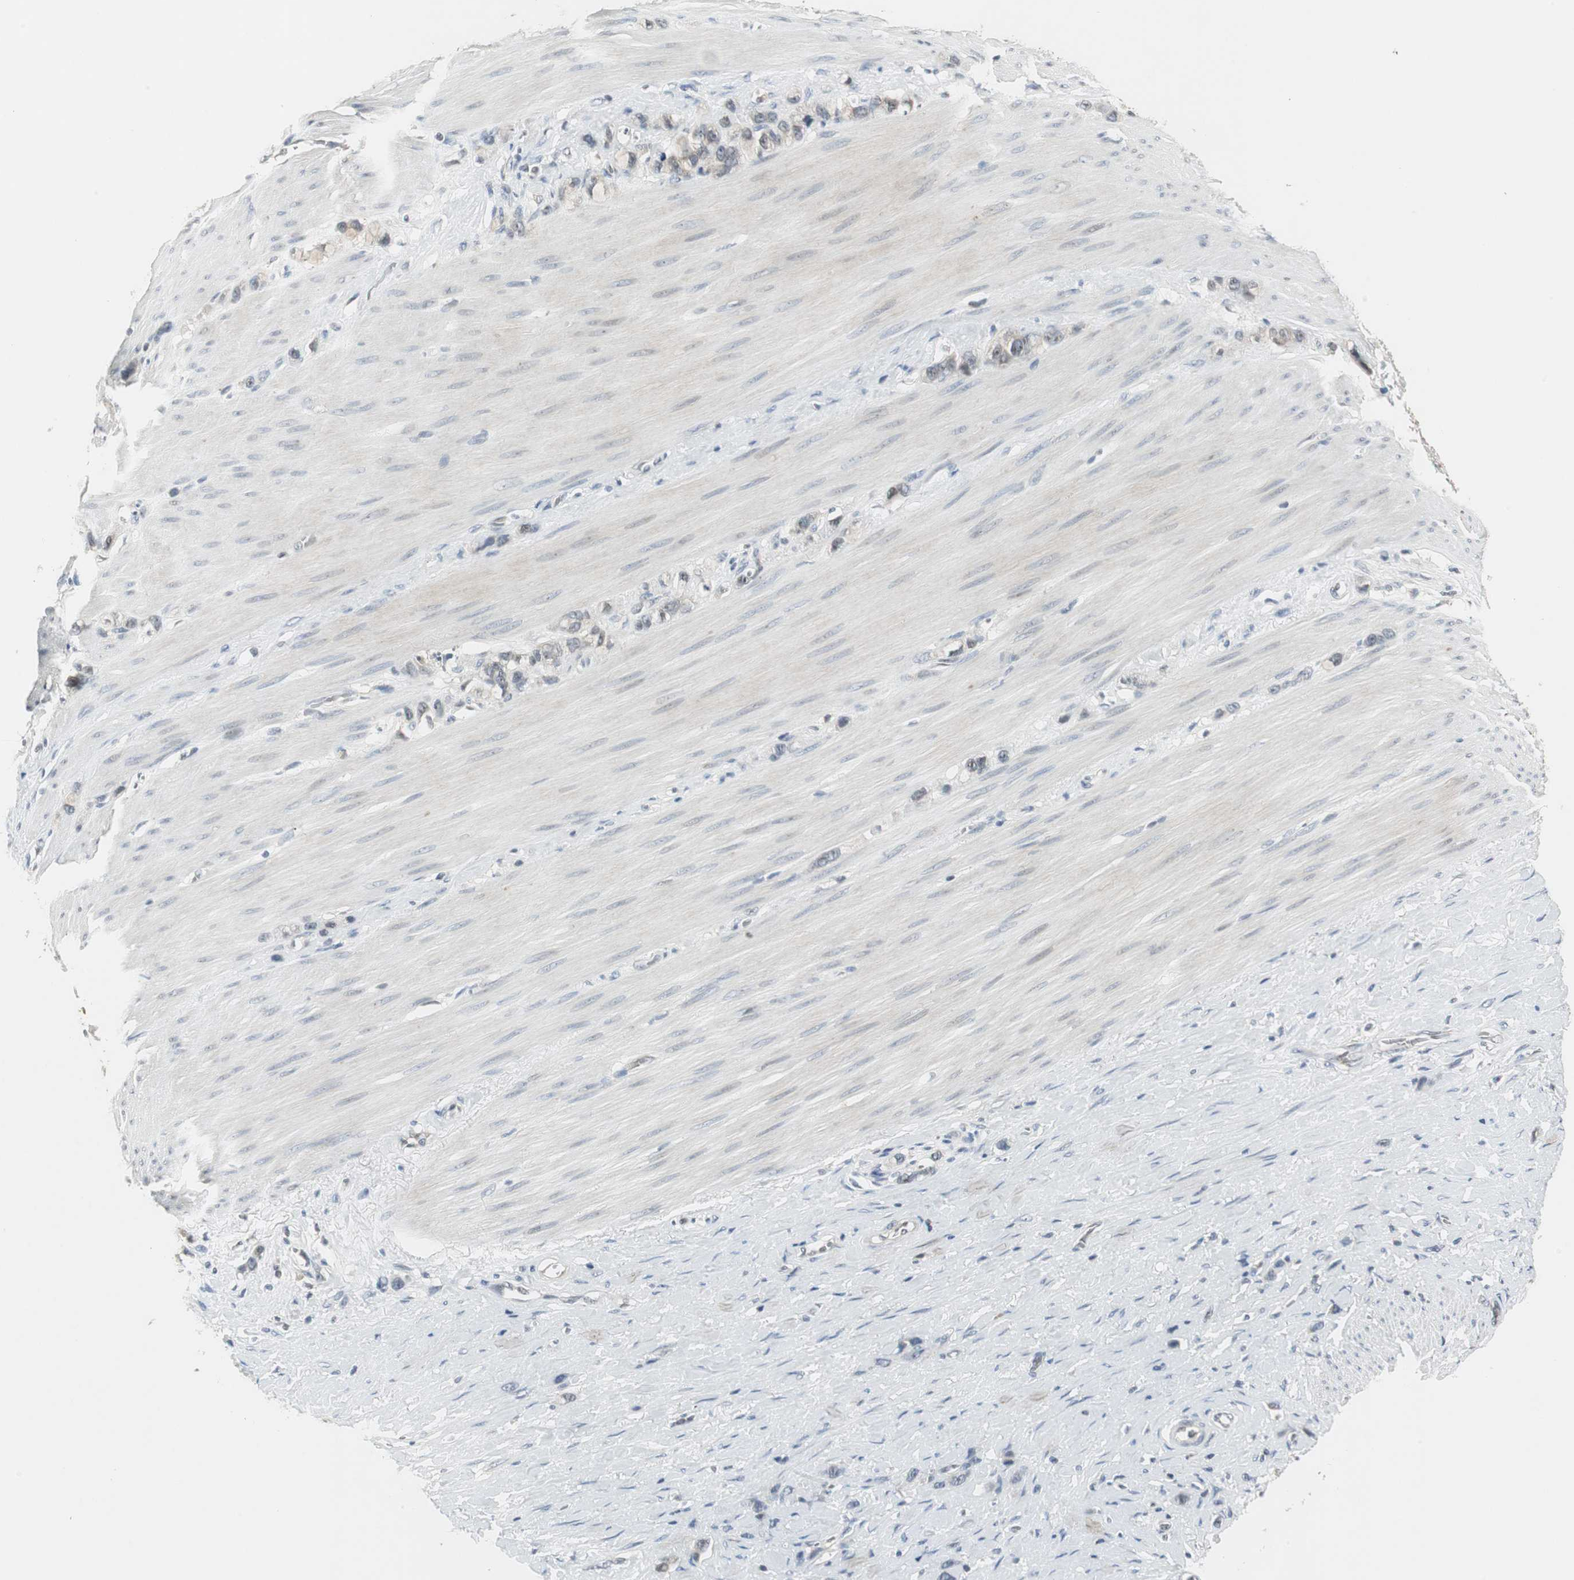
{"staining": {"intensity": "weak", "quantity": "<25%", "location": "cytoplasmic/membranous"}, "tissue": "stomach cancer", "cell_type": "Tumor cells", "image_type": "cancer", "snomed": [{"axis": "morphology", "description": "Normal tissue, NOS"}, {"axis": "morphology", "description": "Adenocarcinoma, NOS"}, {"axis": "morphology", "description": "Adenocarcinoma, High grade"}, {"axis": "topography", "description": "Stomach, upper"}, {"axis": "topography", "description": "Stomach"}], "caption": "Immunohistochemistry (IHC) micrograph of human stomach cancer (adenocarcinoma (high-grade)) stained for a protein (brown), which shows no staining in tumor cells. (Brightfield microscopy of DAB (3,3'-diaminobenzidine) immunohistochemistry (IHC) at high magnification).", "gene": "CCT5", "patient": {"sex": "female", "age": 65}}